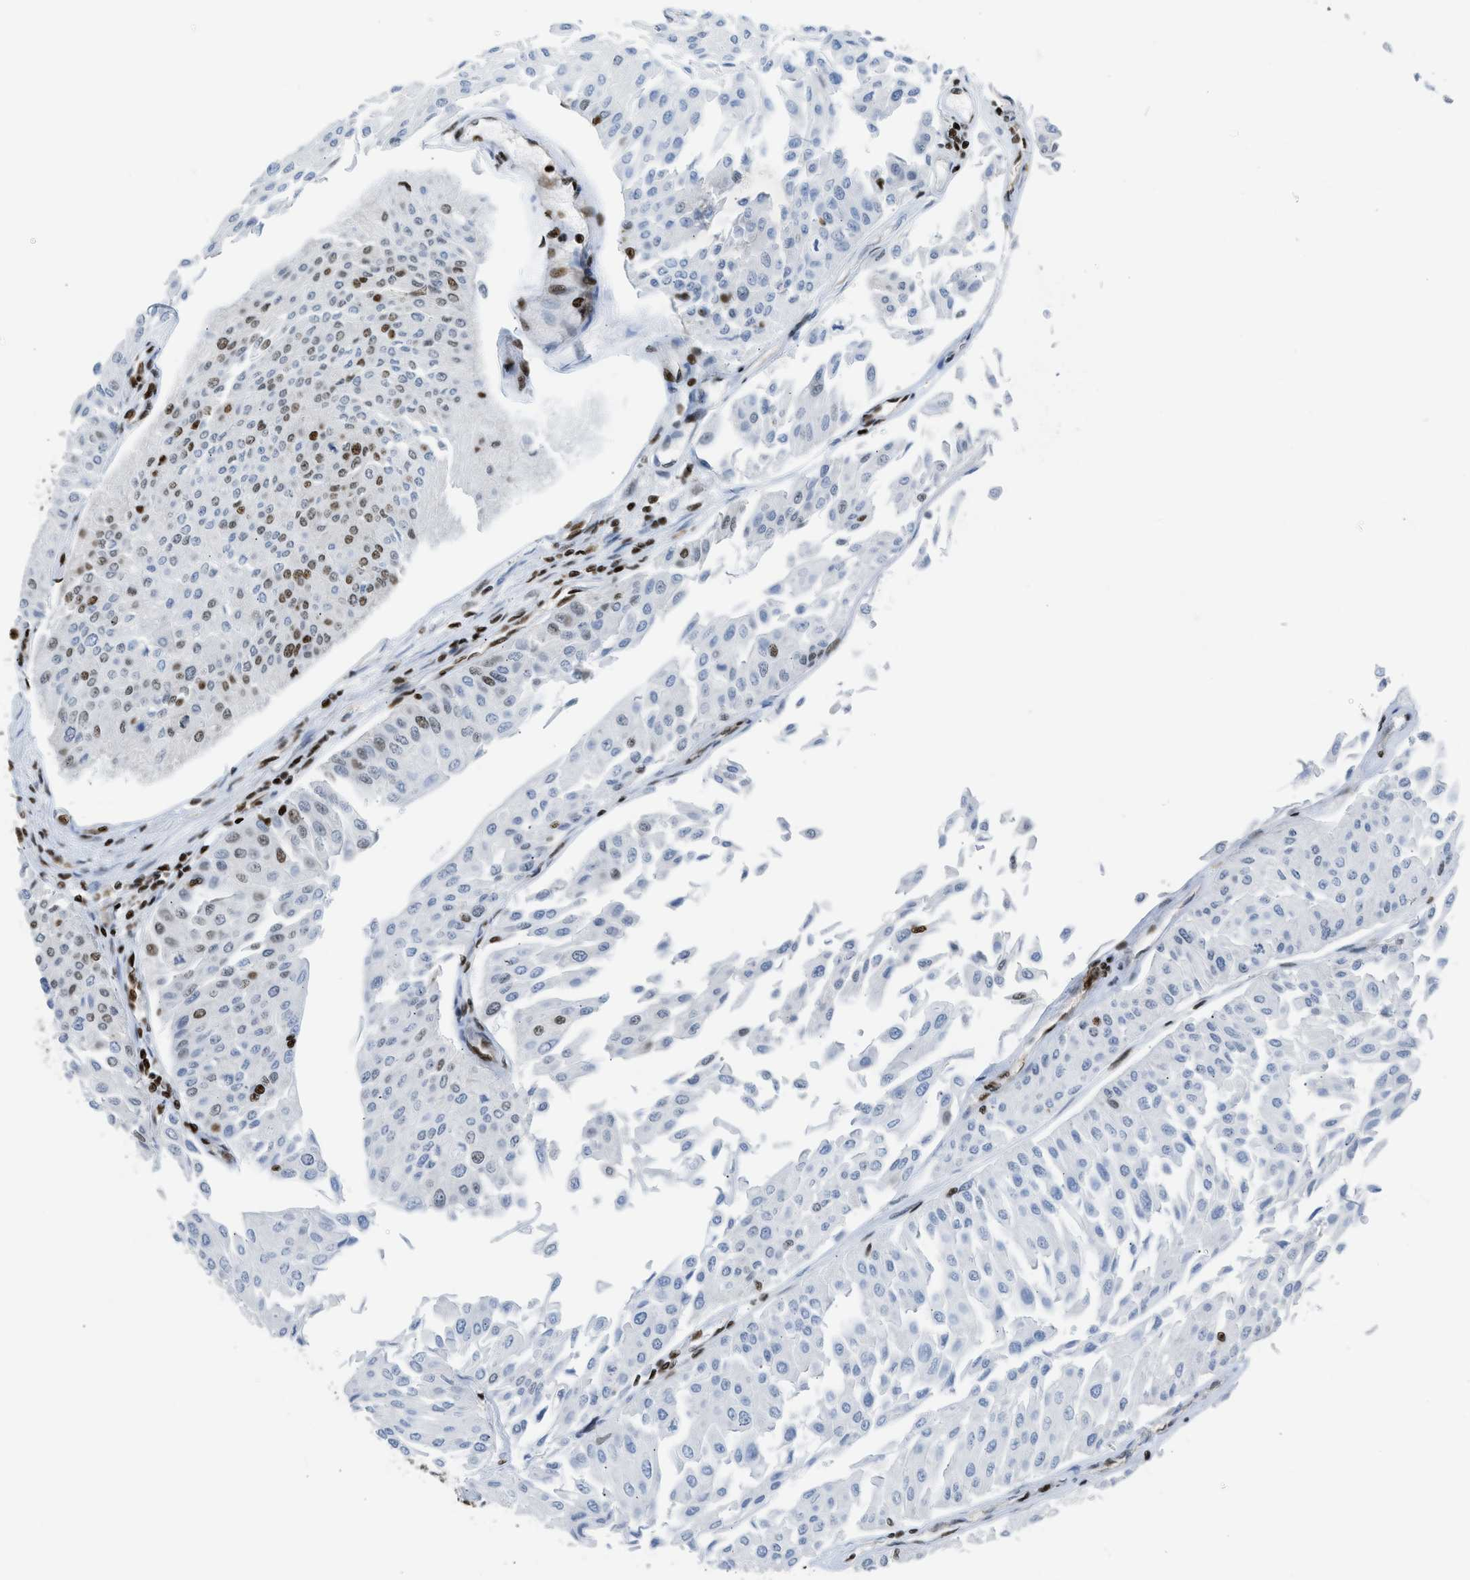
{"staining": {"intensity": "moderate", "quantity": "<25%", "location": "nuclear"}, "tissue": "urothelial cancer", "cell_type": "Tumor cells", "image_type": "cancer", "snomed": [{"axis": "morphology", "description": "Urothelial carcinoma, Low grade"}, {"axis": "topography", "description": "Urinary bladder"}], "caption": "Immunohistochemical staining of human urothelial cancer shows moderate nuclear protein positivity in approximately <25% of tumor cells.", "gene": "PIF1", "patient": {"sex": "male", "age": 67}}